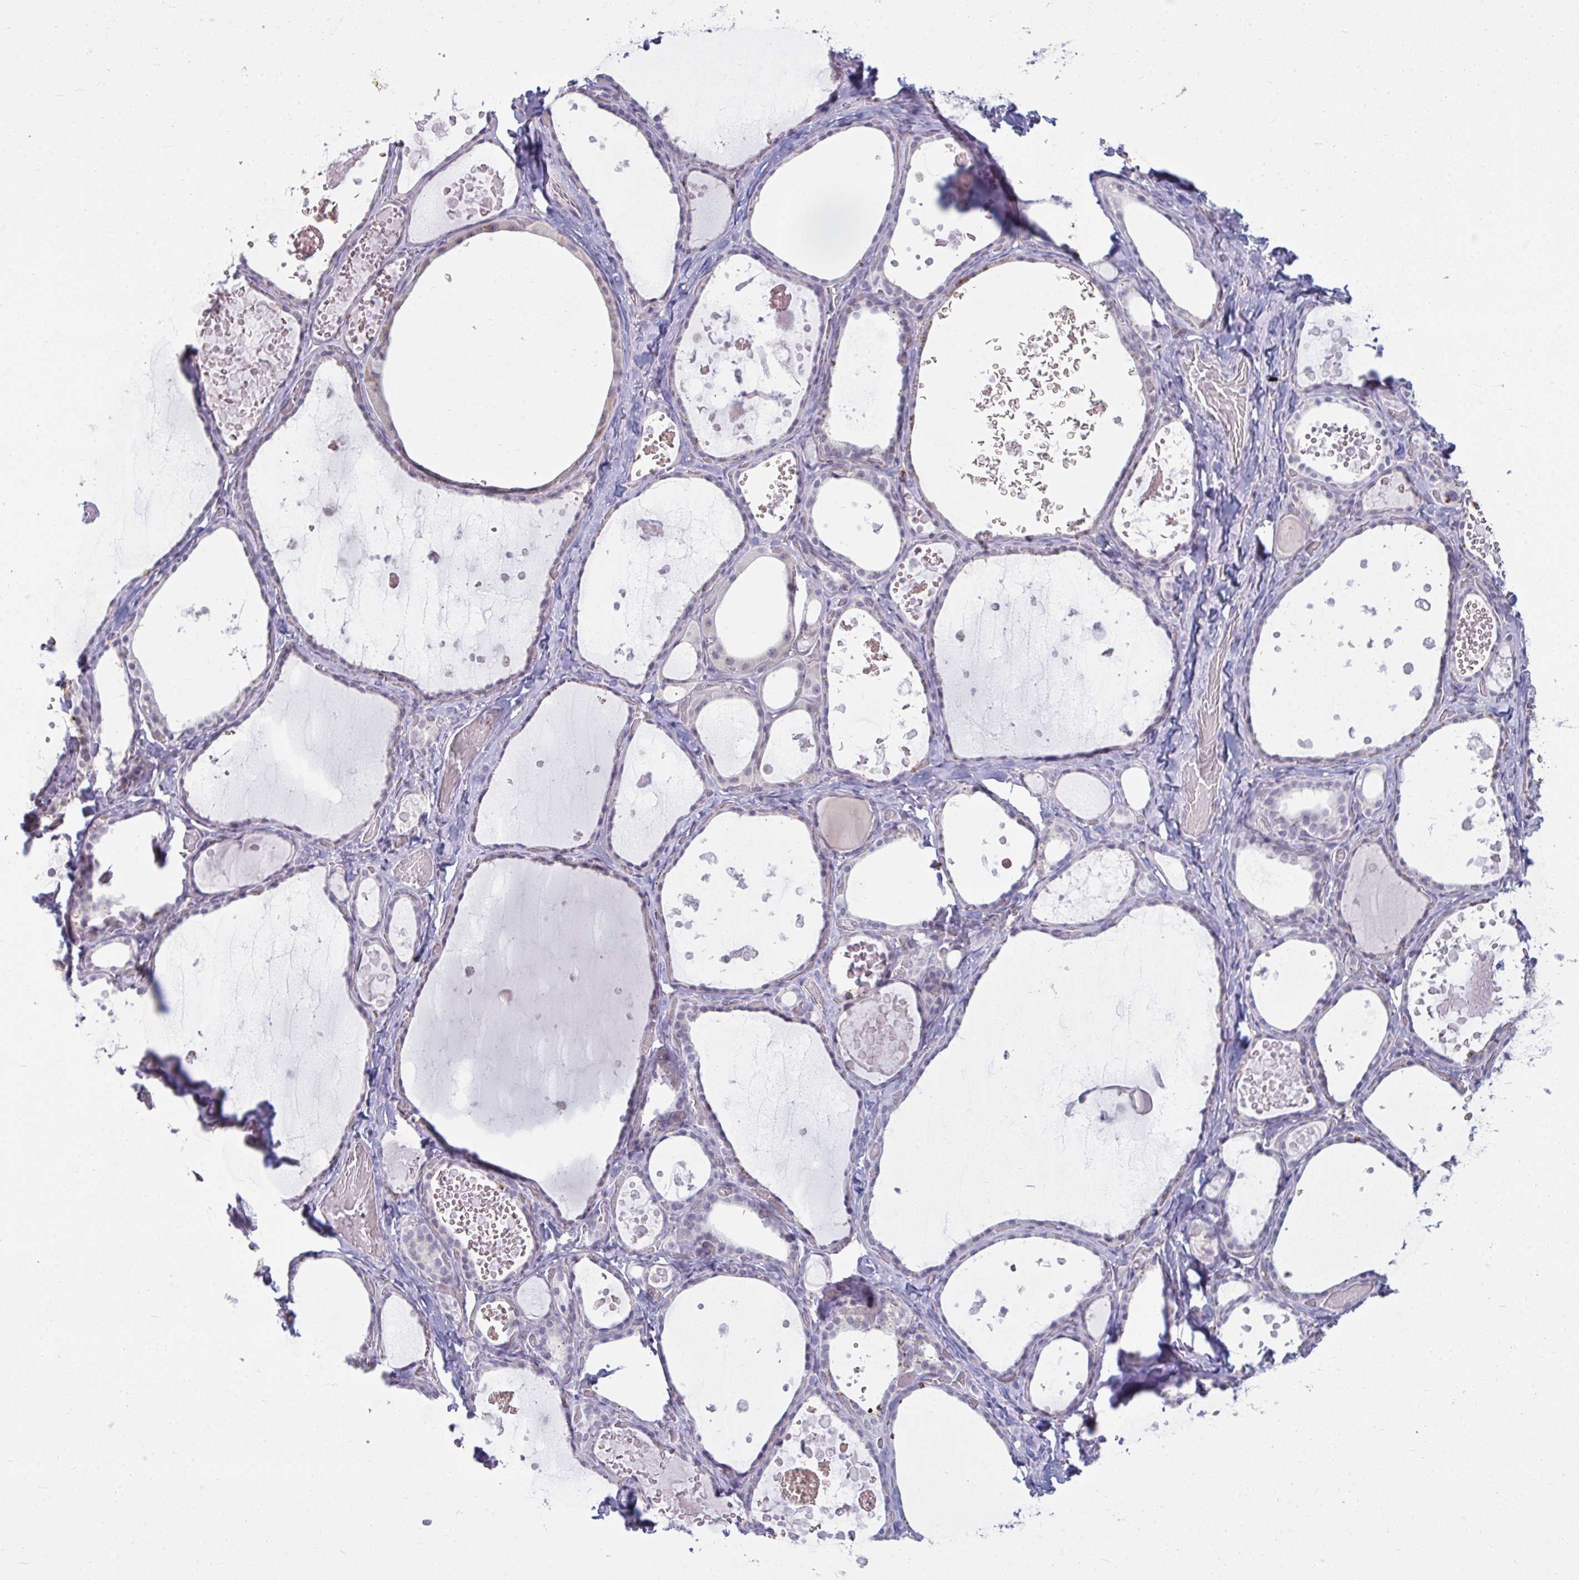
{"staining": {"intensity": "negative", "quantity": "none", "location": "none"}, "tissue": "thyroid gland", "cell_type": "Glandular cells", "image_type": "normal", "snomed": [{"axis": "morphology", "description": "Normal tissue, NOS"}, {"axis": "topography", "description": "Thyroid gland"}], "caption": "IHC micrograph of benign thyroid gland: thyroid gland stained with DAB (3,3'-diaminobenzidine) demonstrates no significant protein positivity in glandular cells. Brightfield microscopy of immunohistochemistry (IHC) stained with DAB (3,3'-diaminobenzidine) (brown) and hematoxylin (blue), captured at high magnification.", "gene": "RNASEH1", "patient": {"sex": "female", "age": 56}}